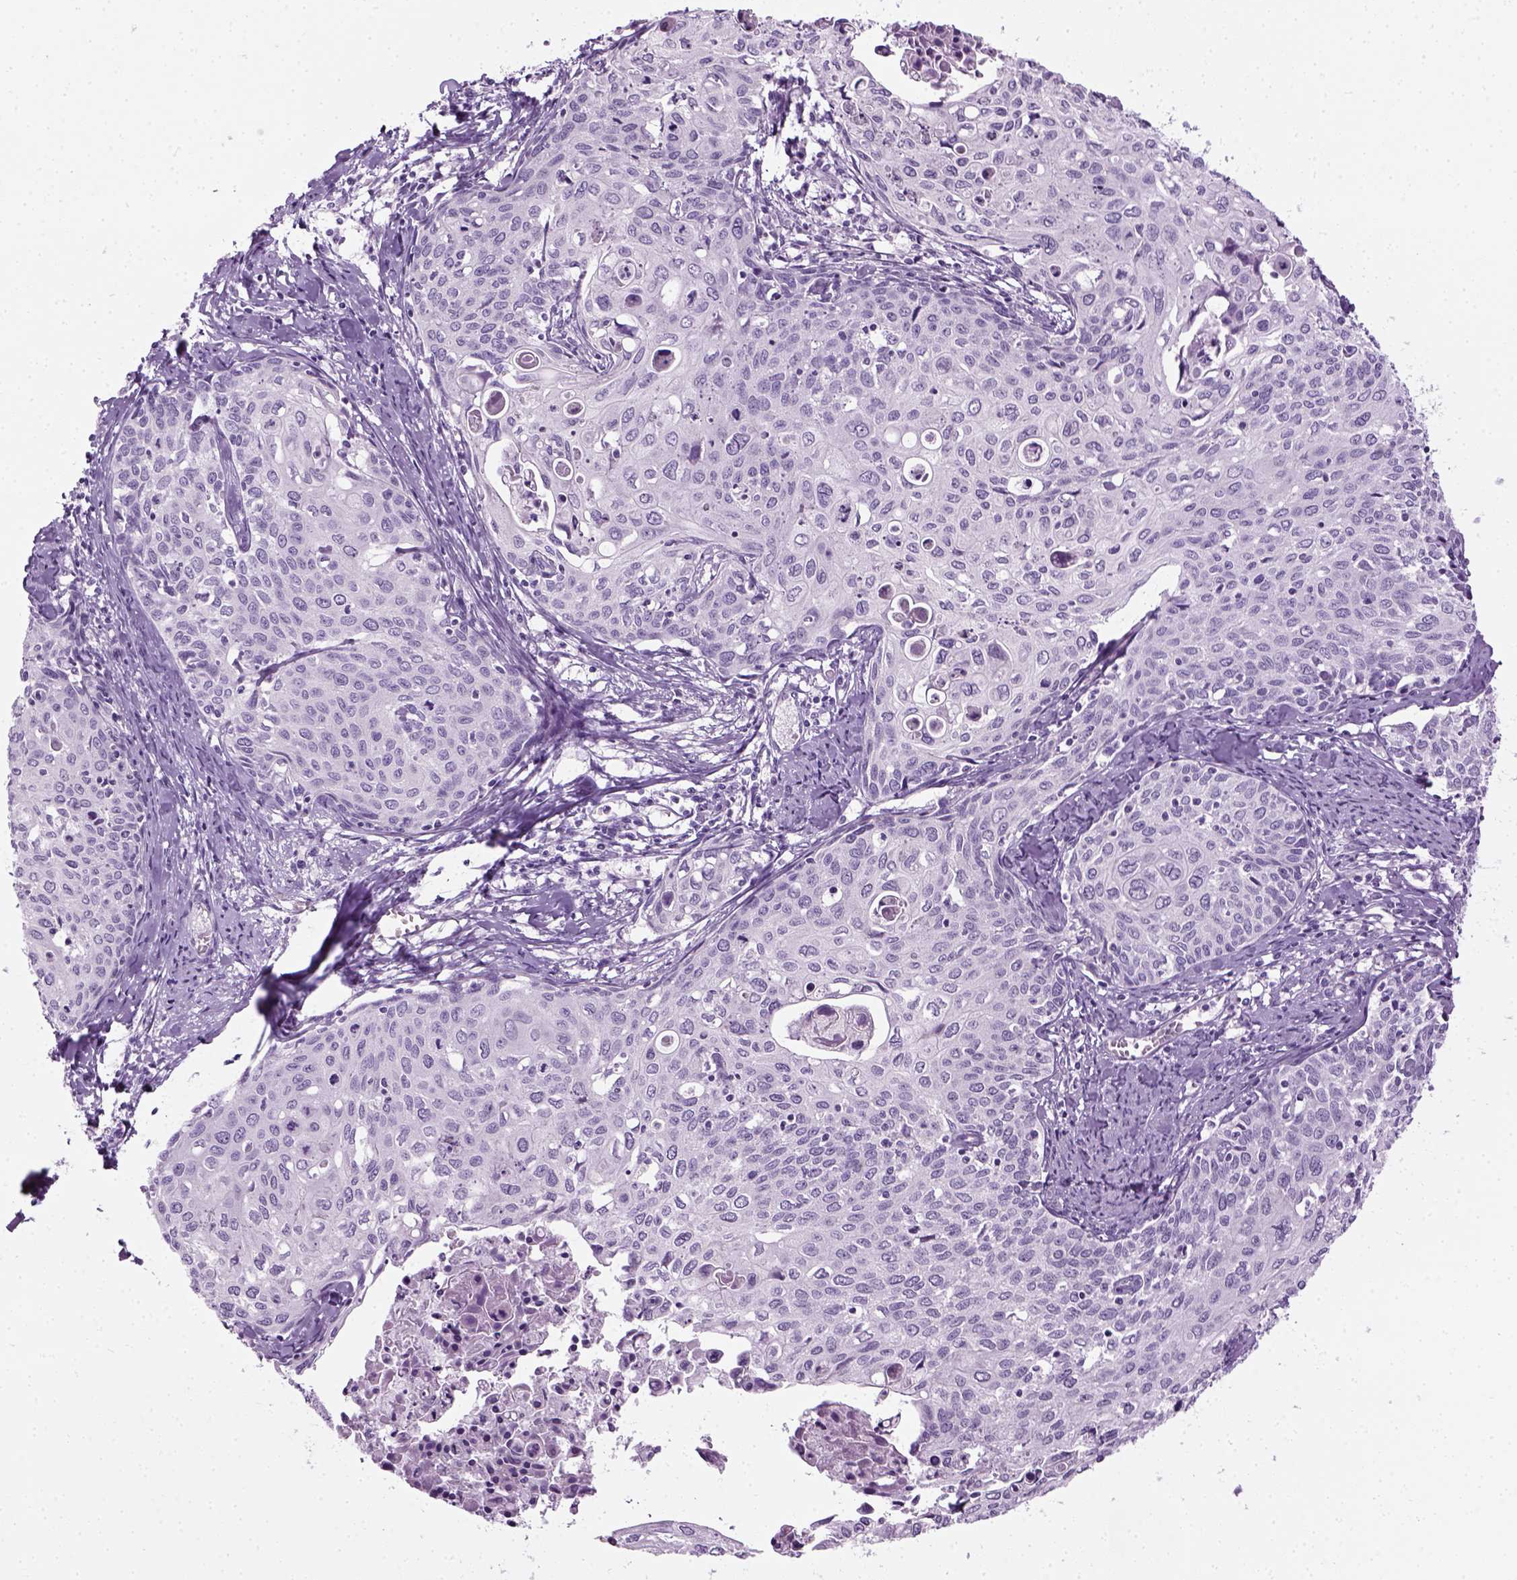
{"staining": {"intensity": "negative", "quantity": "none", "location": "none"}, "tissue": "cervical cancer", "cell_type": "Tumor cells", "image_type": "cancer", "snomed": [{"axis": "morphology", "description": "Squamous cell carcinoma, NOS"}, {"axis": "topography", "description": "Cervix"}], "caption": "An IHC image of cervical squamous cell carcinoma is shown. There is no staining in tumor cells of cervical squamous cell carcinoma.", "gene": "CIBAR2", "patient": {"sex": "female", "age": 62}}